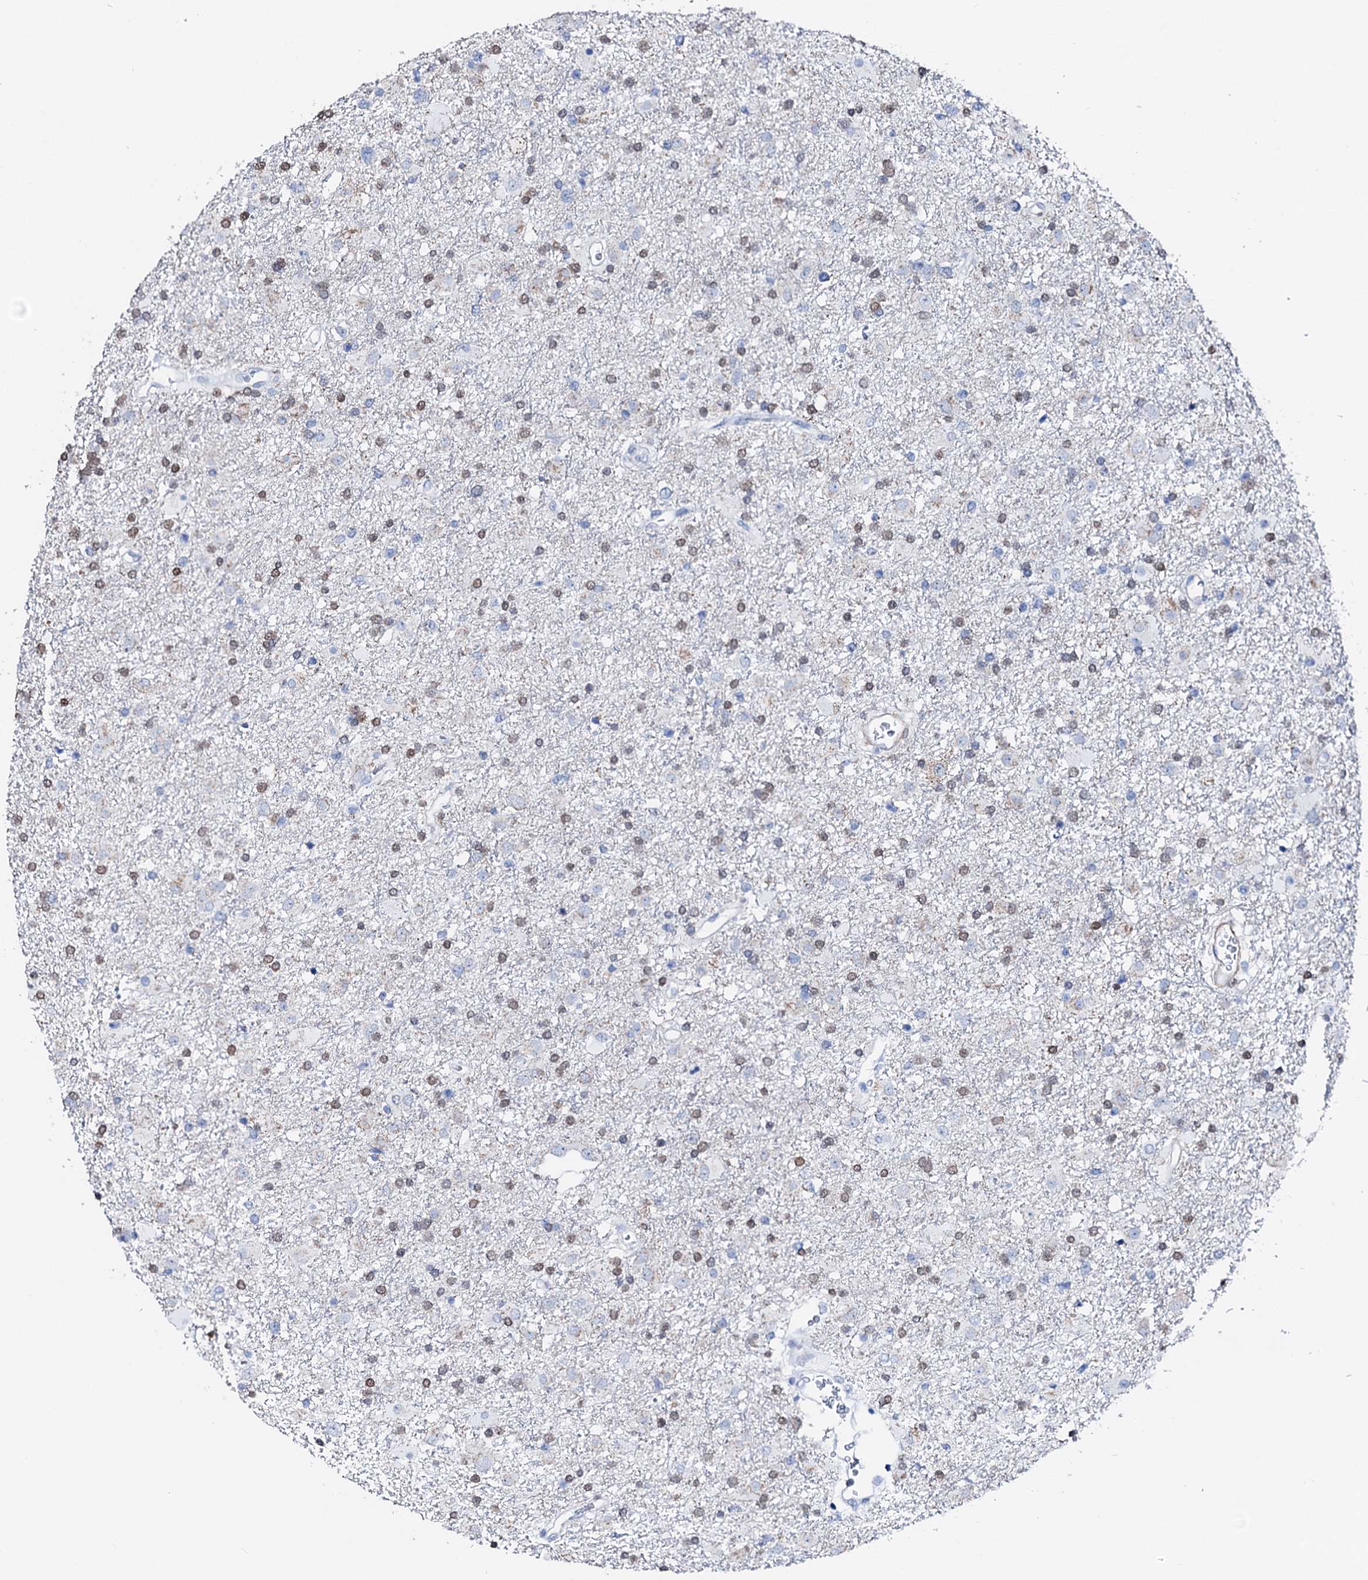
{"staining": {"intensity": "weak", "quantity": "<25%", "location": "nuclear"}, "tissue": "glioma", "cell_type": "Tumor cells", "image_type": "cancer", "snomed": [{"axis": "morphology", "description": "Glioma, malignant, Low grade"}, {"axis": "topography", "description": "Brain"}], "caption": "The immunohistochemistry (IHC) histopathology image has no significant expression in tumor cells of glioma tissue. (Stains: DAB (3,3'-diaminobenzidine) immunohistochemistry (IHC) with hematoxylin counter stain, Microscopy: brightfield microscopy at high magnification).", "gene": "NRIP2", "patient": {"sex": "male", "age": 65}}